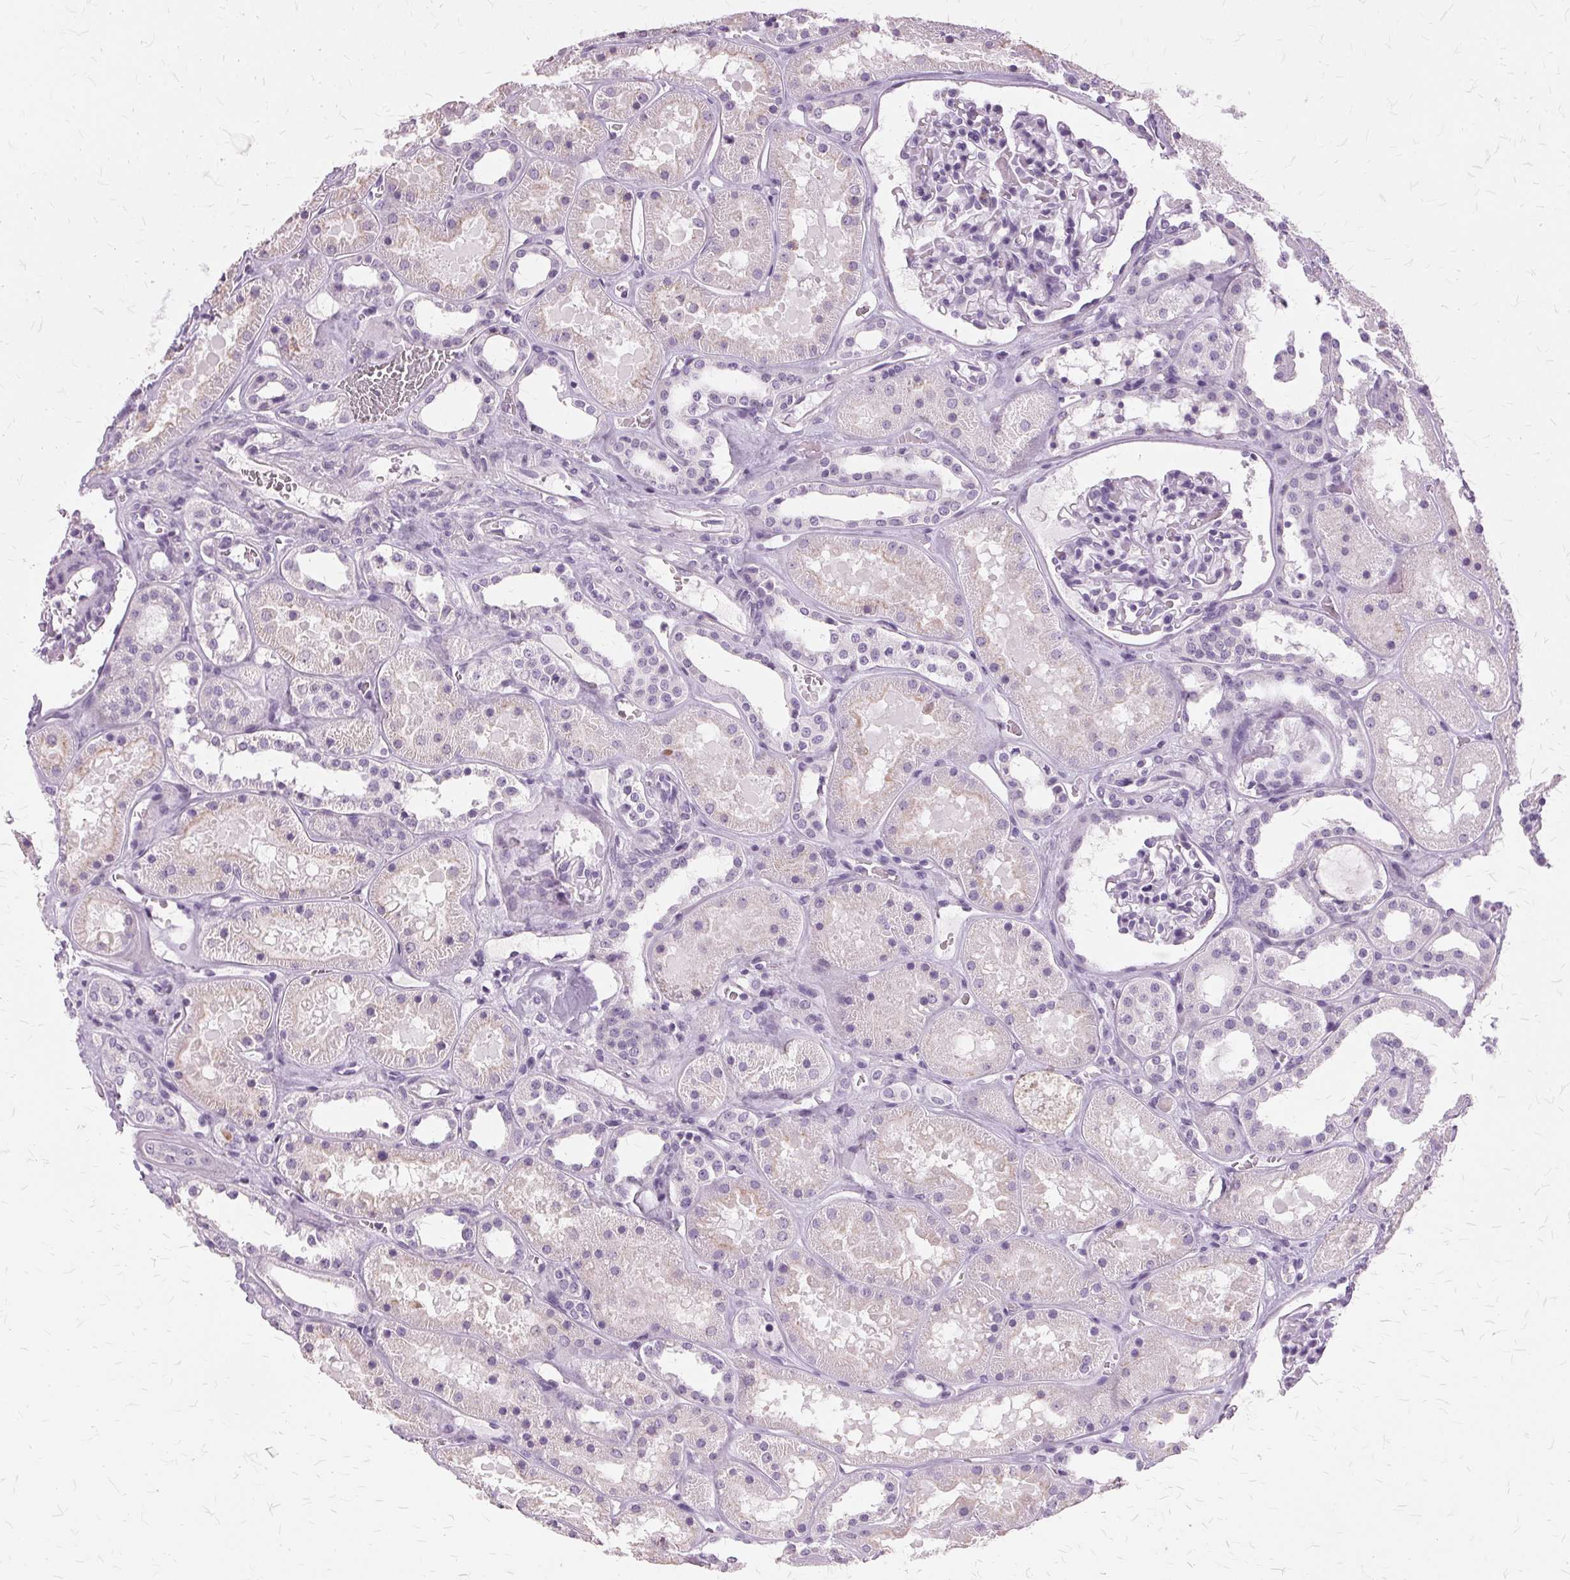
{"staining": {"intensity": "negative", "quantity": "none", "location": "none"}, "tissue": "kidney", "cell_type": "Cells in glomeruli", "image_type": "normal", "snomed": [{"axis": "morphology", "description": "Normal tissue, NOS"}, {"axis": "topography", "description": "Kidney"}], "caption": "This is an IHC histopathology image of benign kidney. There is no positivity in cells in glomeruli.", "gene": "SLC45A3", "patient": {"sex": "female", "age": 41}}